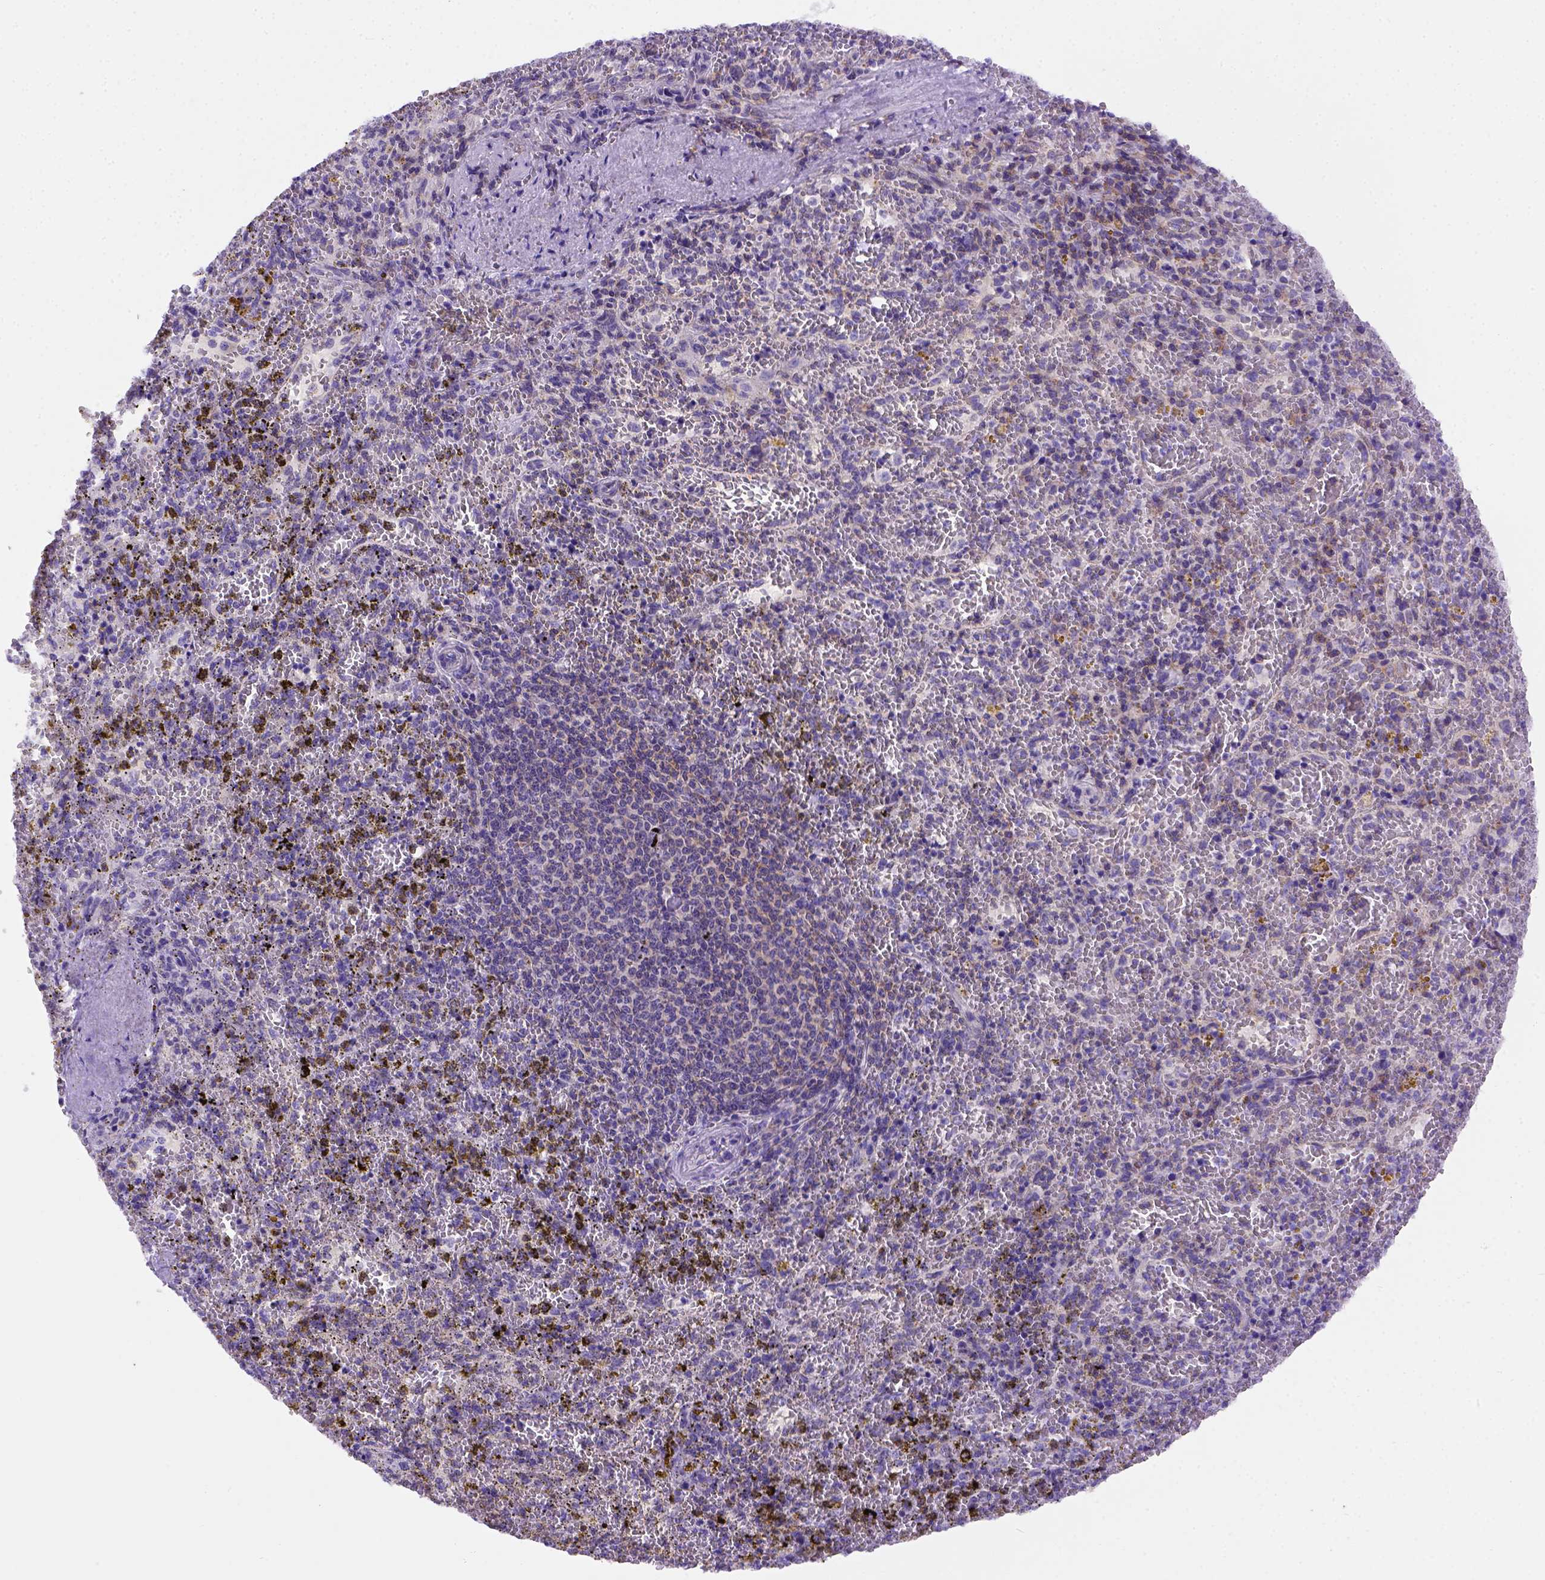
{"staining": {"intensity": "negative", "quantity": "none", "location": "none"}, "tissue": "spleen", "cell_type": "Cells in red pulp", "image_type": "normal", "snomed": [{"axis": "morphology", "description": "Normal tissue, NOS"}, {"axis": "topography", "description": "Spleen"}], "caption": "Unremarkable spleen was stained to show a protein in brown. There is no significant staining in cells in red pulp.", "gene": "FOXI1", "patient": {"sex": "female", "age": 50}}